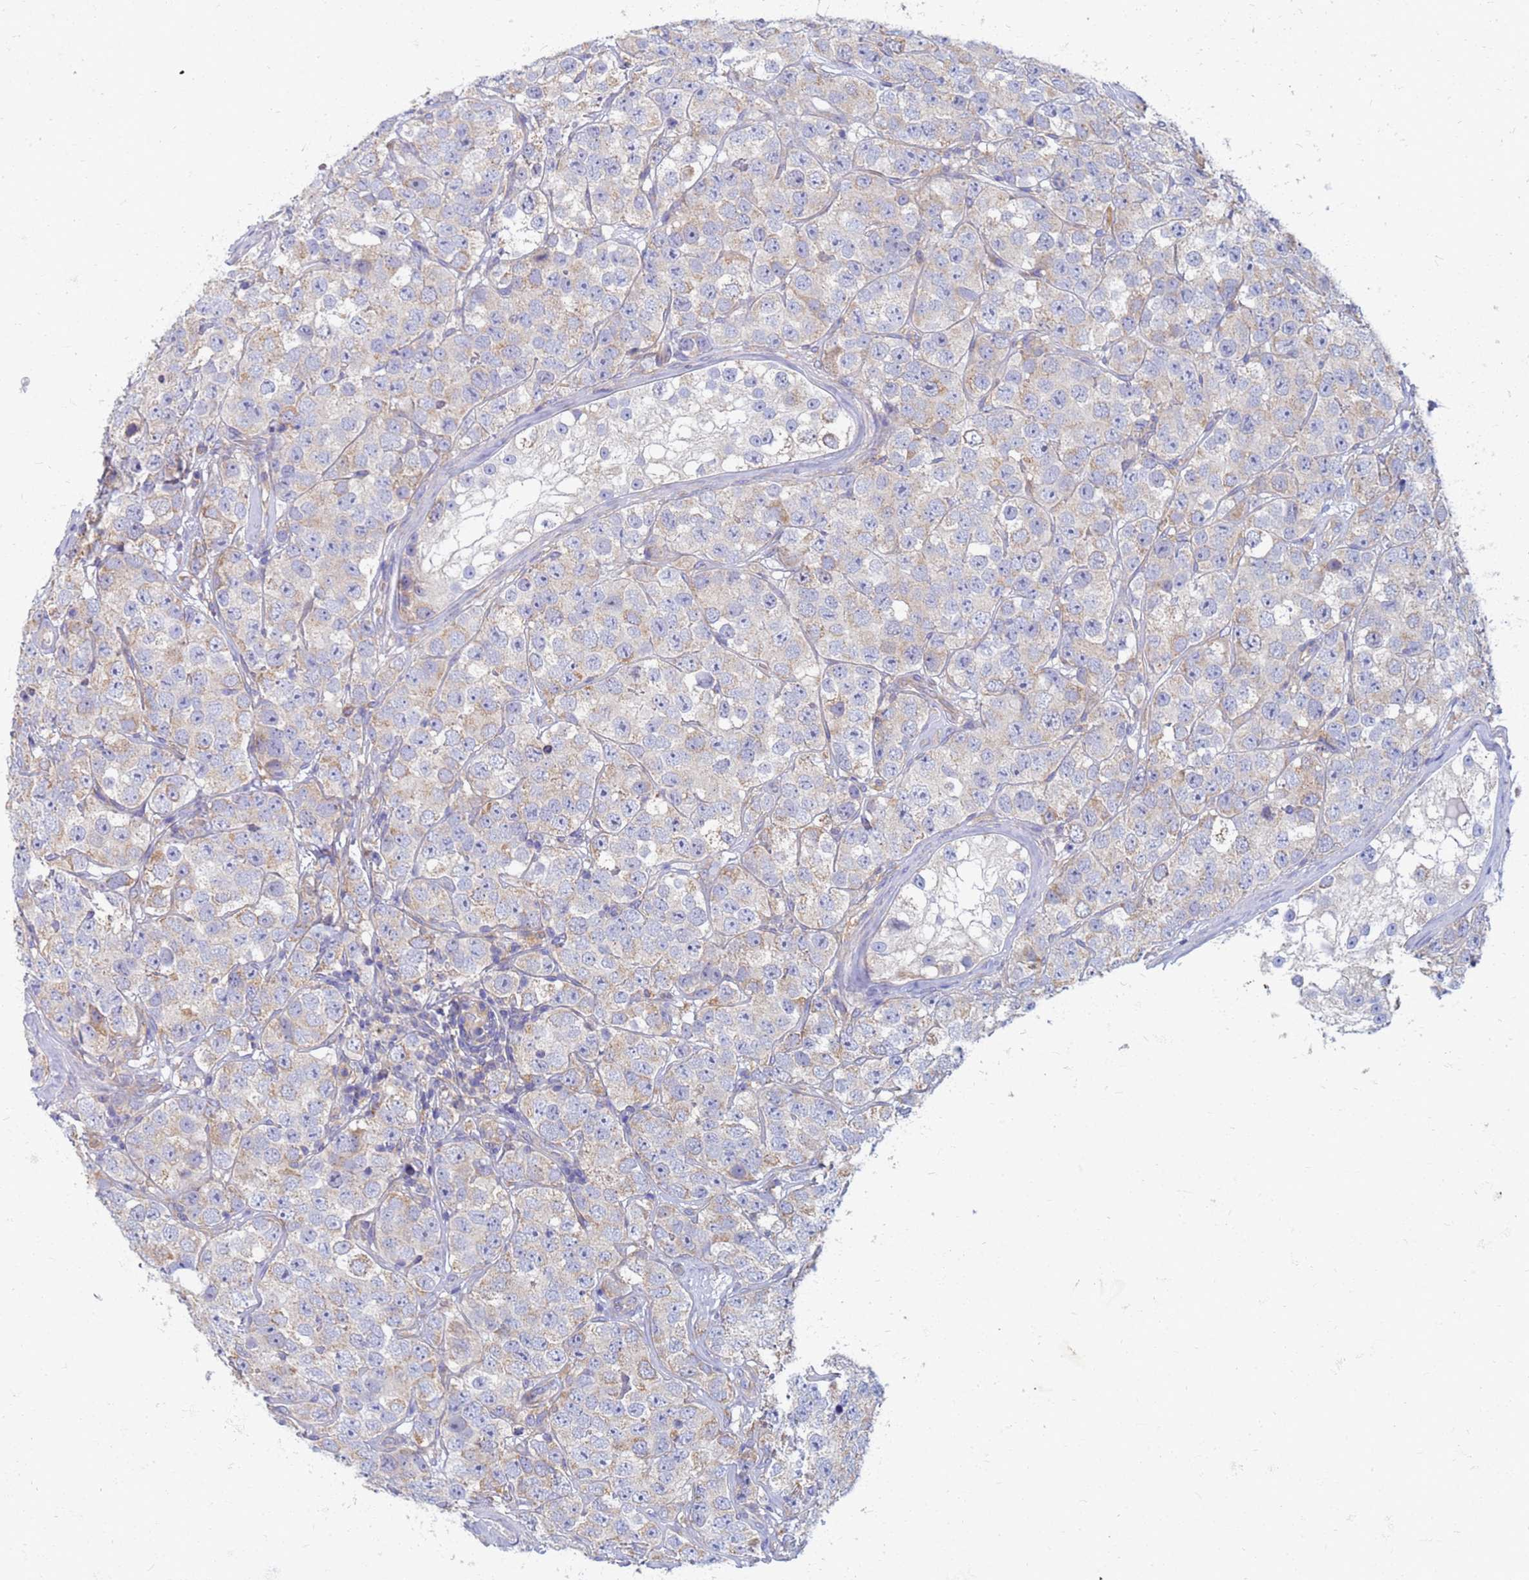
{"staining": {"intensity": "negative", "quantity": "none", "location": "none"}, "tissue": "testis cancer", "cell_type": "Tumor cells", "image_type": "cancer", "snomed": [{"axis": "morphology", "description": "Seminoma, NOS"}, {"axis": "topography", "description": "Testis"}], "caption": "An IHC micrograph of testis cancer (seminoma) is shown. There is no staining in tumor cells of testis cancer (seminoma). The staining is performed using DAB brown chromogen with nuclei counter-stained in using hematoxylin.", "gene": "EEA1", "patient": {"sex": "male", "age": 28}}